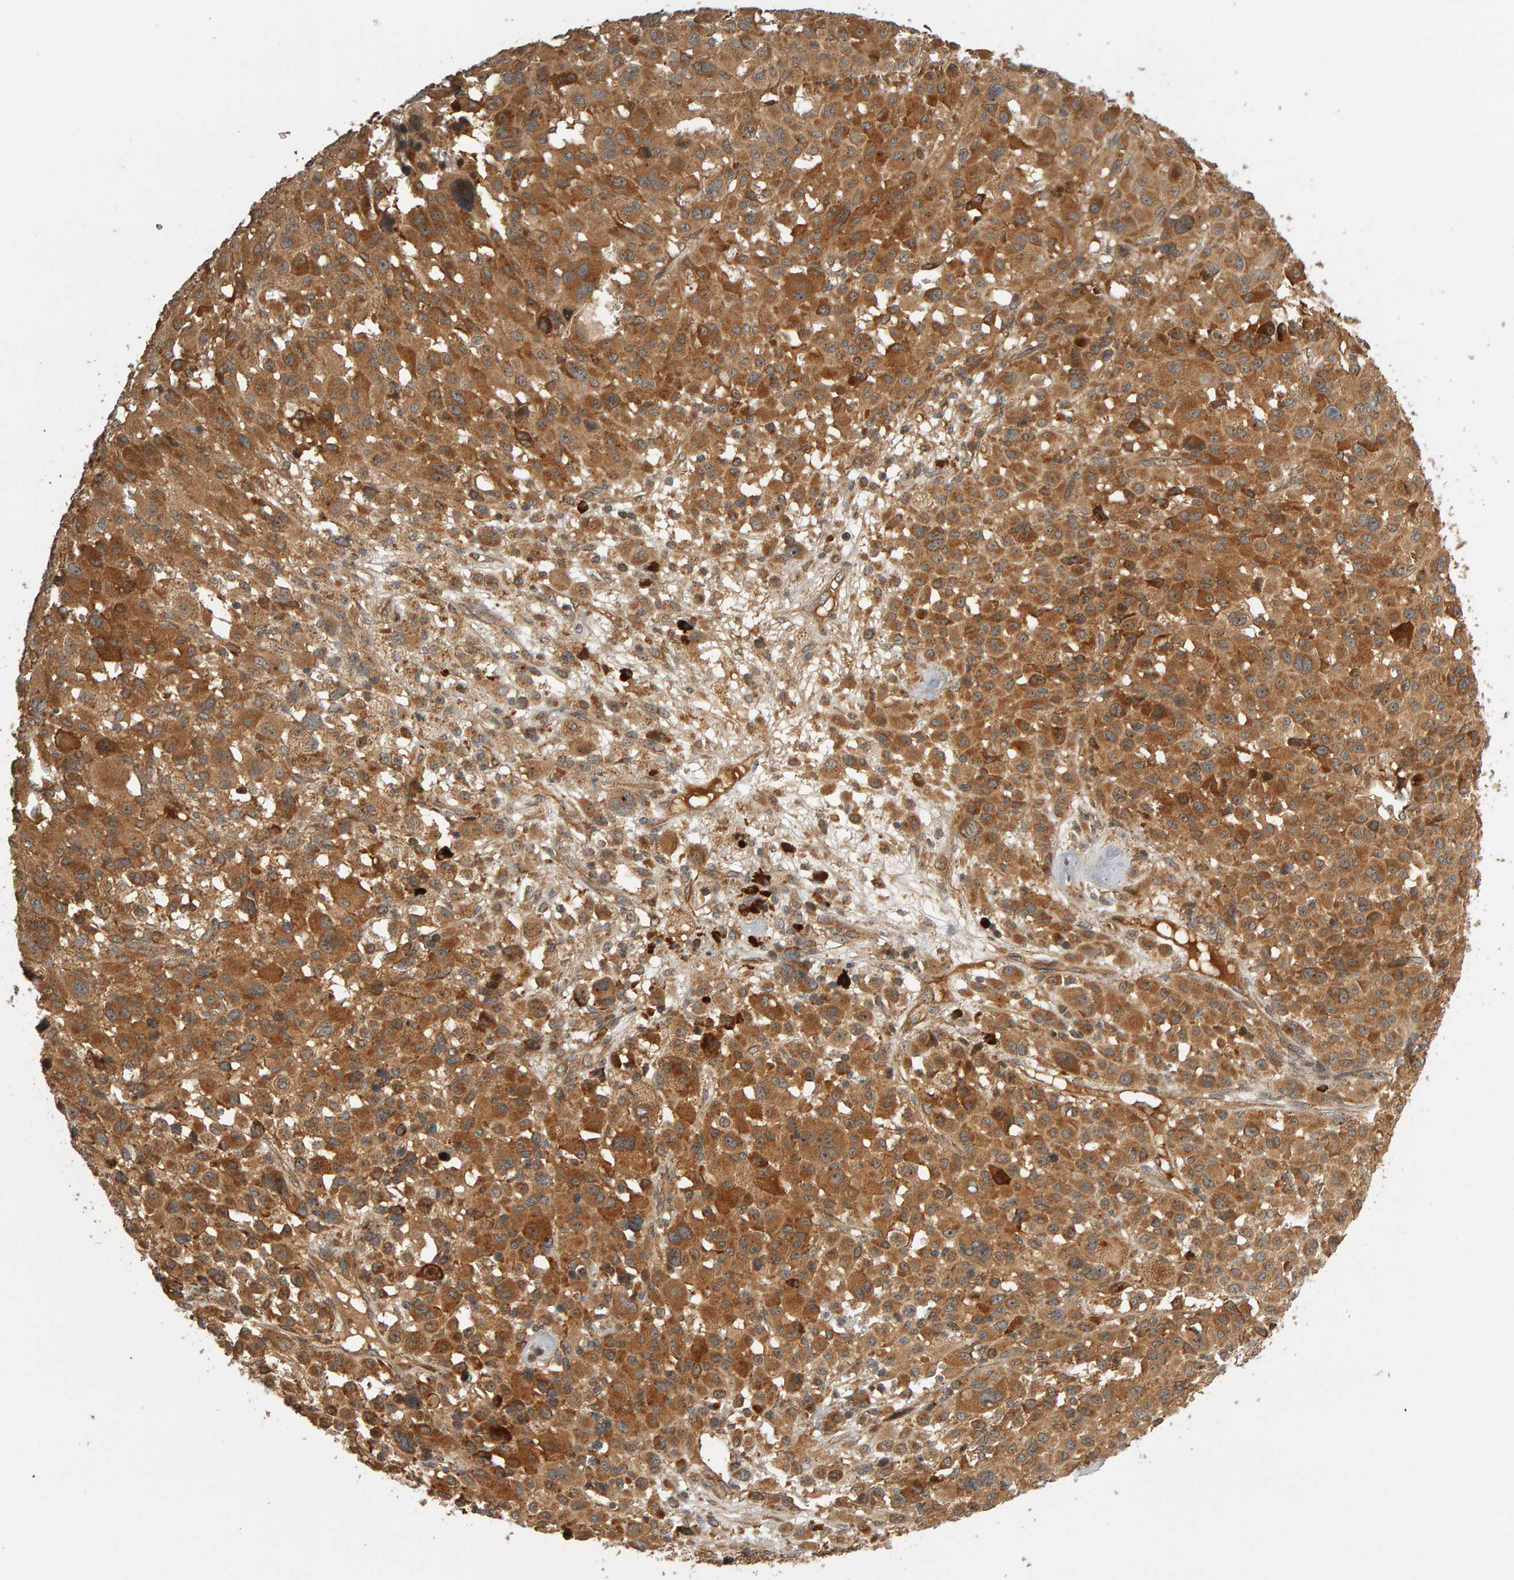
{"staining": {"intensity": "moderate", "quantity": ">75%", "location": "cytoplasmic/membranous"}, "tissue": "melanoma", "cell_type": "Tumor cells", "image_type": "cancer", "snomed": [{"axis": "morphology", "description": "Malignant melanoma, Metastatic site"}, {"axis": "topography", "description": "Skin"}], "caption": "Immunohistochemistry histopathology image of human melanoma stained for a protein (brown), which reveals medium levels of moderate cytoplasmic/membranous staining in about >75% of tumor cells.", "gene": "ZFAND1", "patient": {"sex": "female", "age": 74}}